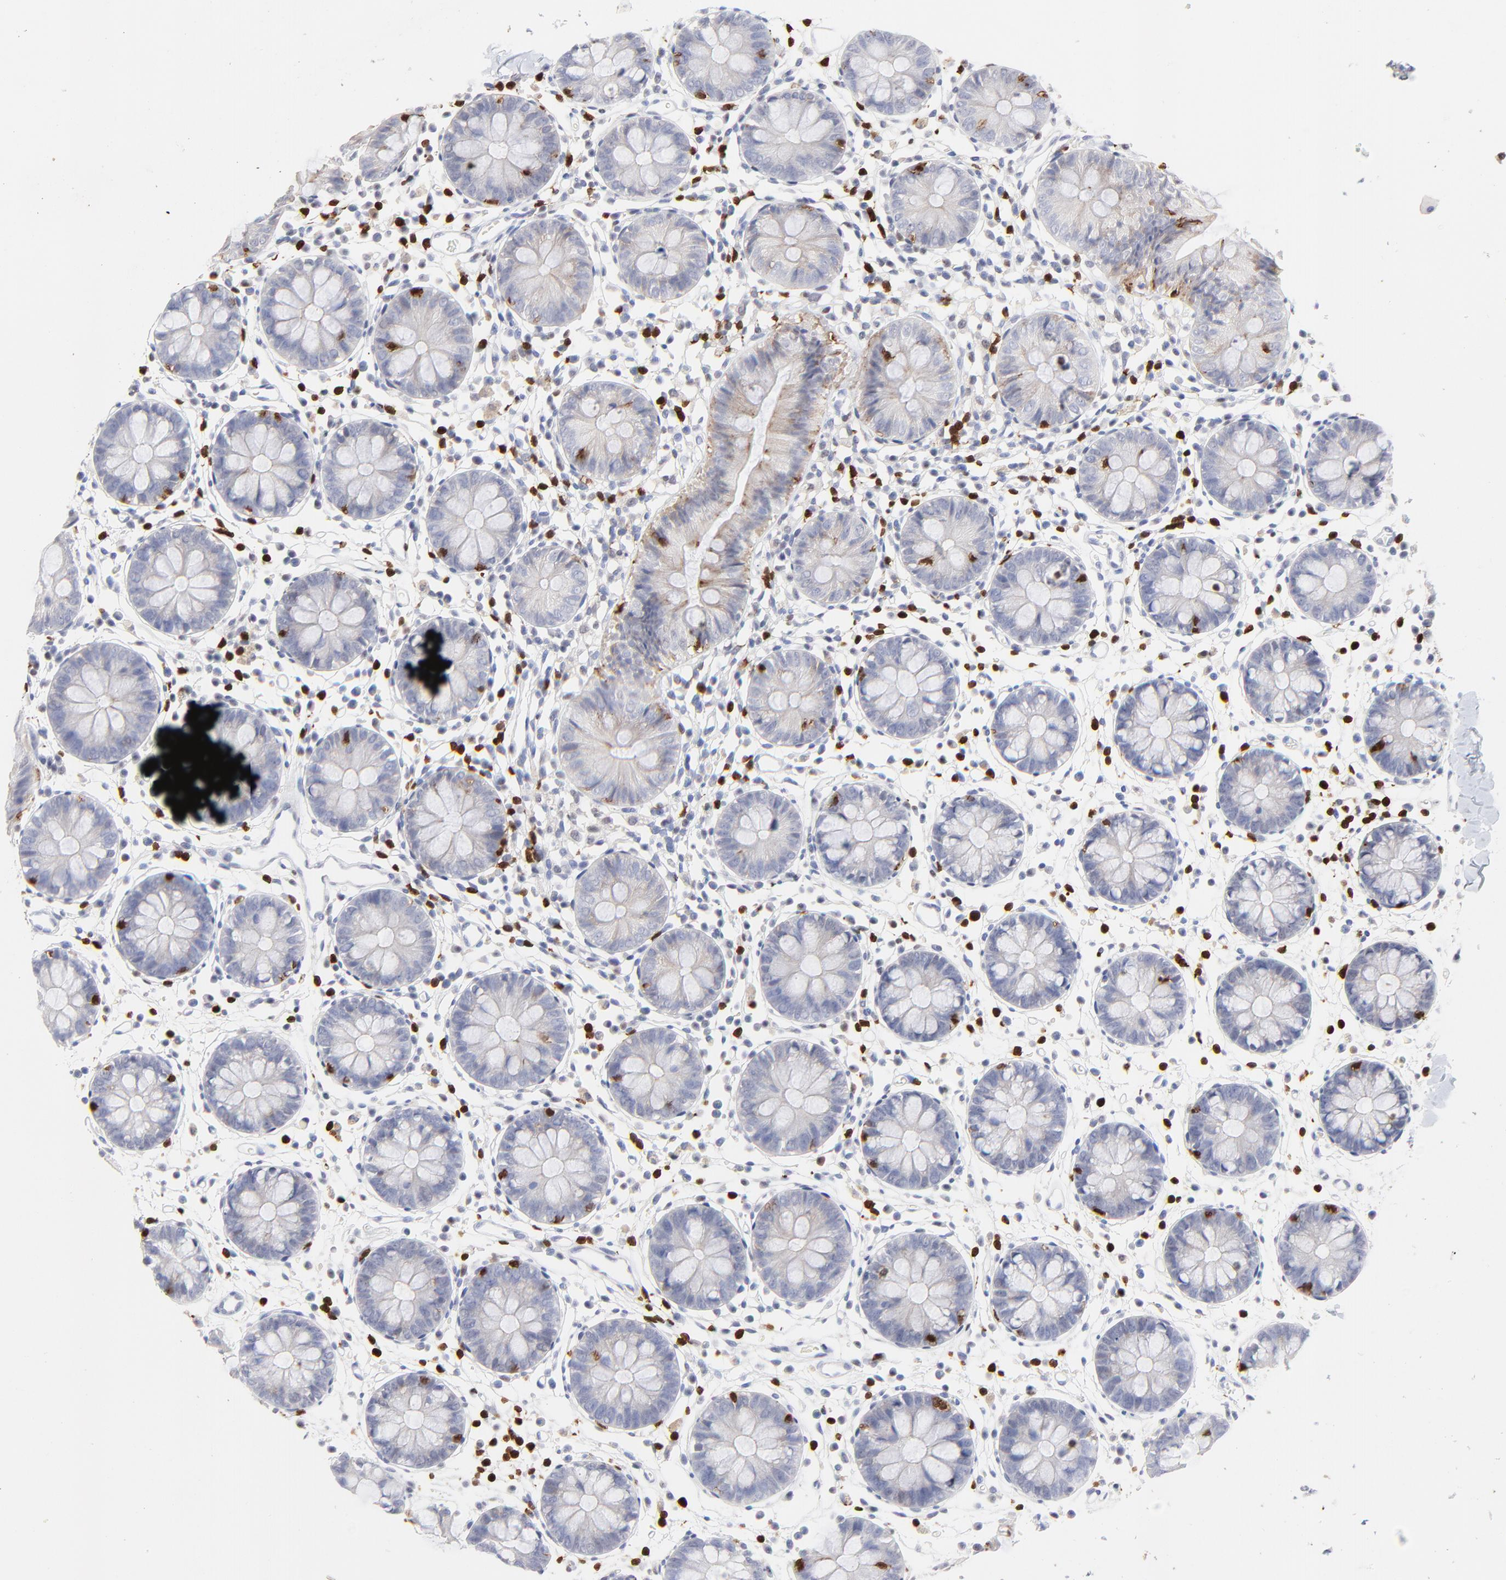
{"staining": {"intensity": "negative", "quantity": "none", "location": "none"}, "tissue": "colon", "cell_type": "Endothelial cells", "image_type": "normal", "snomed": [{"axis": "morphology", "description": "Normal tissue, NOS"}, {"axis": "topography", "description": "Colon"}], "caption": "This is an immunohistochemistry image of normal colon. There is no positivity in endothelial cells.", "gene": "ZAP70", "patient": {"sex": "male", "age": 14}}